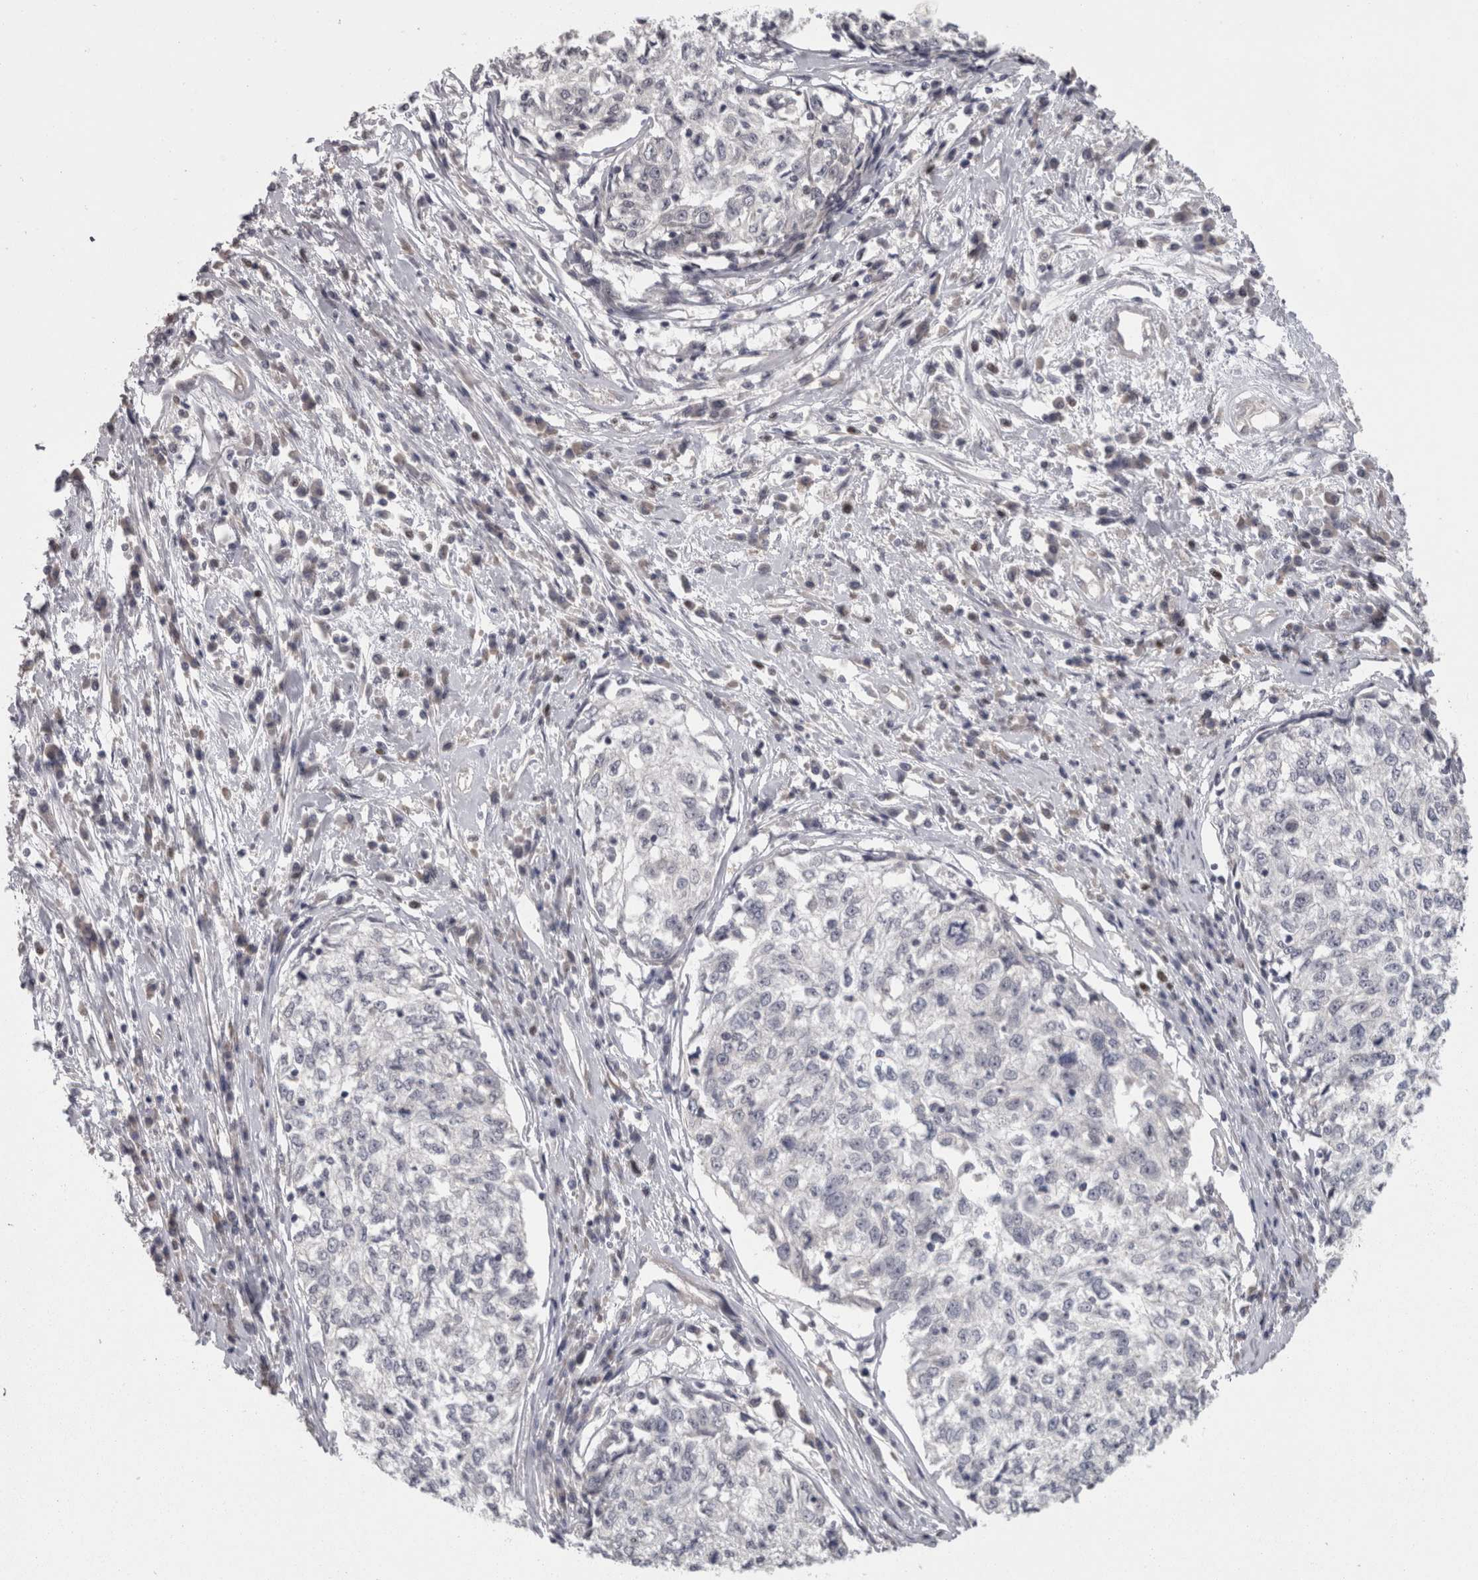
{"staining": {"intensity": "negative", "quantity": "none", "location": "none"}, "tissue": "cervical cancer", "cell_type": "Tumor cells", "image_type": "cancer", "snomed": [{"axis": "morphology", "description": "Squamous cell carcinoma, NOS"}, {"axis": "topography", "description": "Cervix"}], "caption": "Tumor cells are negative for protein expression in human cervical cancer. The staining was performed using DAB to visualize the protein expression in brown, while the nuclei were stained in blue with hematoxylin (Magnification: 20x).", "gene": "RMDN1", "patient": {"sex": "female", "age": 57}}